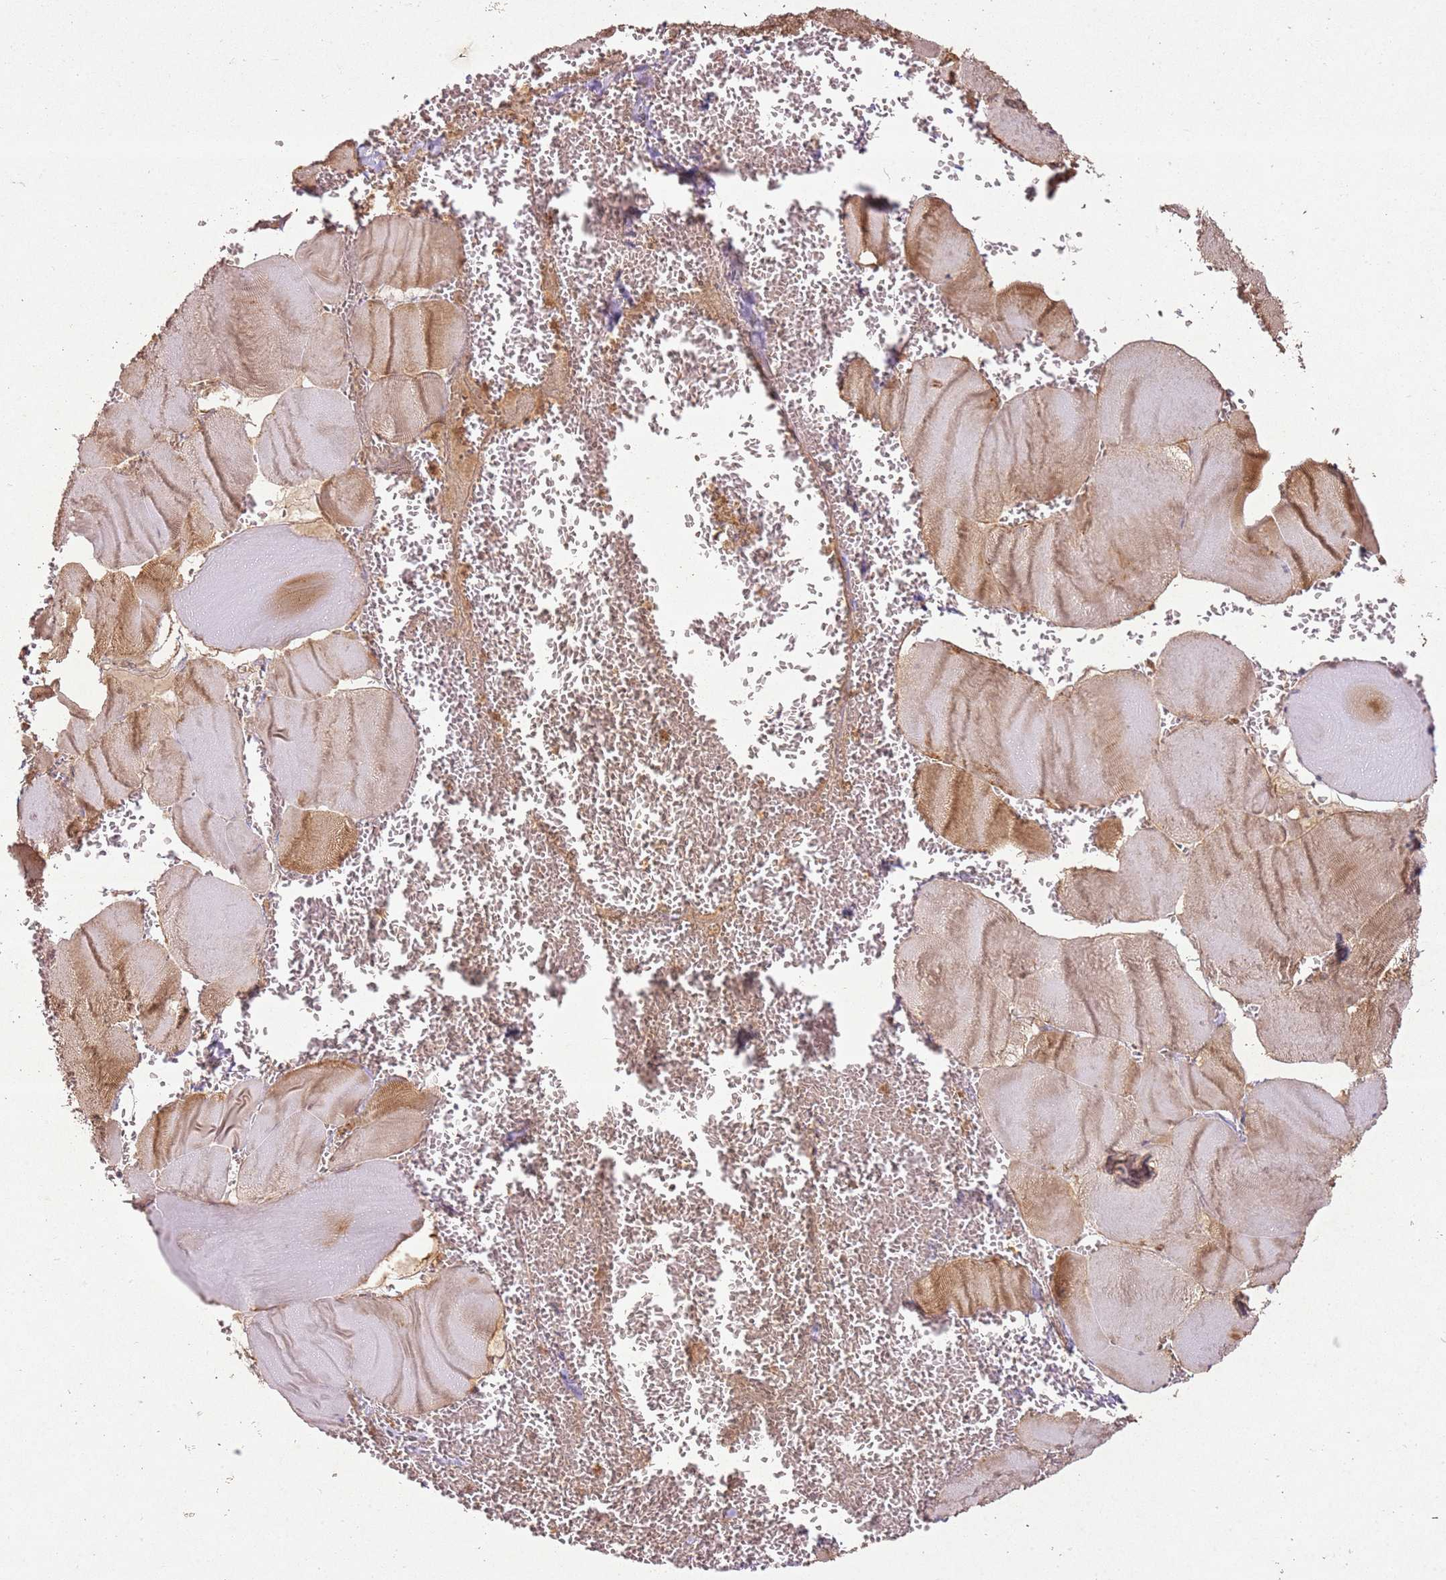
{"staining": {"intensity": "weak", "quantity": "25%-75%", "location": "cytoplasmic/membranous"}, "tissue": "skeletal muscle", "cell_type": "Myocytes", "image_type": "normal", "snomed": [{"axis": "morphology", "description": "Normal tissue, NOS"}, {"axis": "morphology", "description": "Basal cell carcinoma"}, {"axis": "topography", "description": "Skeletal muscle"}], "caption": "High-power microscopy captured an immunohistochemistry image of unremarkable skeletal muscle, revealing weak cytoplasmic/membranous positivity in approximately 25%-75% of myocytes. (IHC, brightfield microscopy, high magnification).", "gene": "ZNF776", "patient": {"sex": "female", "age": 64}}